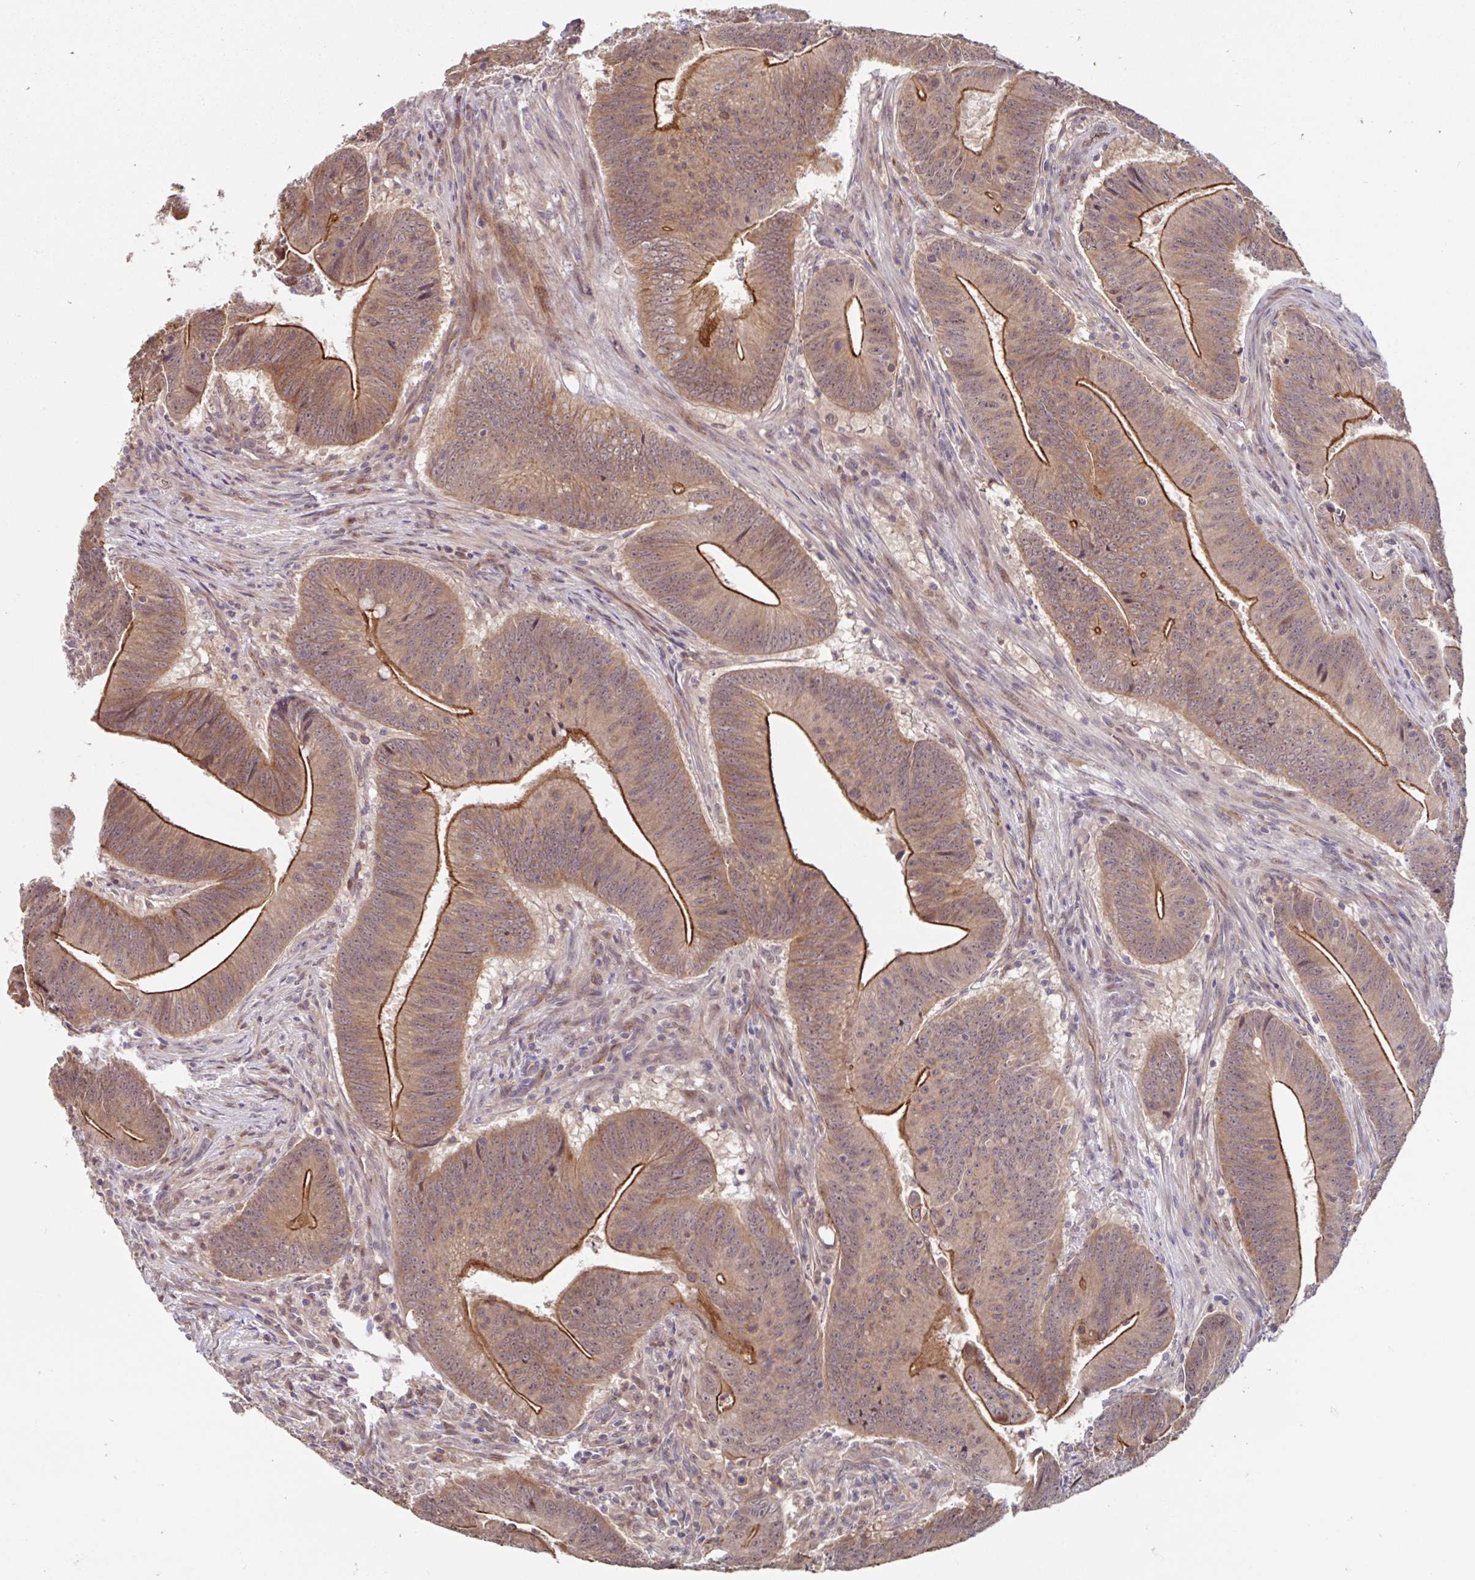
{"staining": {"intensity": "moderate", "quantity": ">75%", "location": "cytoplasmic/membranous,nuclear"}, "tissue": "colorectal cancer", "cell_type": "Tumor cells", "image_type": "cancer", "snomed": [{"axis": "morphology", "description": "Adenocarcinoma, NOS"}, {"axis": "topography", "description": "Colon"}], "caption": "Colorectal cancer stained with immunohistochemistry (IHC) demonstrates moderate cytoplasmic/membranous and nuclear staining in about >75% of tumor cells. (IHC, brightfield microscopy, high magnification).", "gene": "STYXL1", "patient": {"sex": "female", "age": 87}}